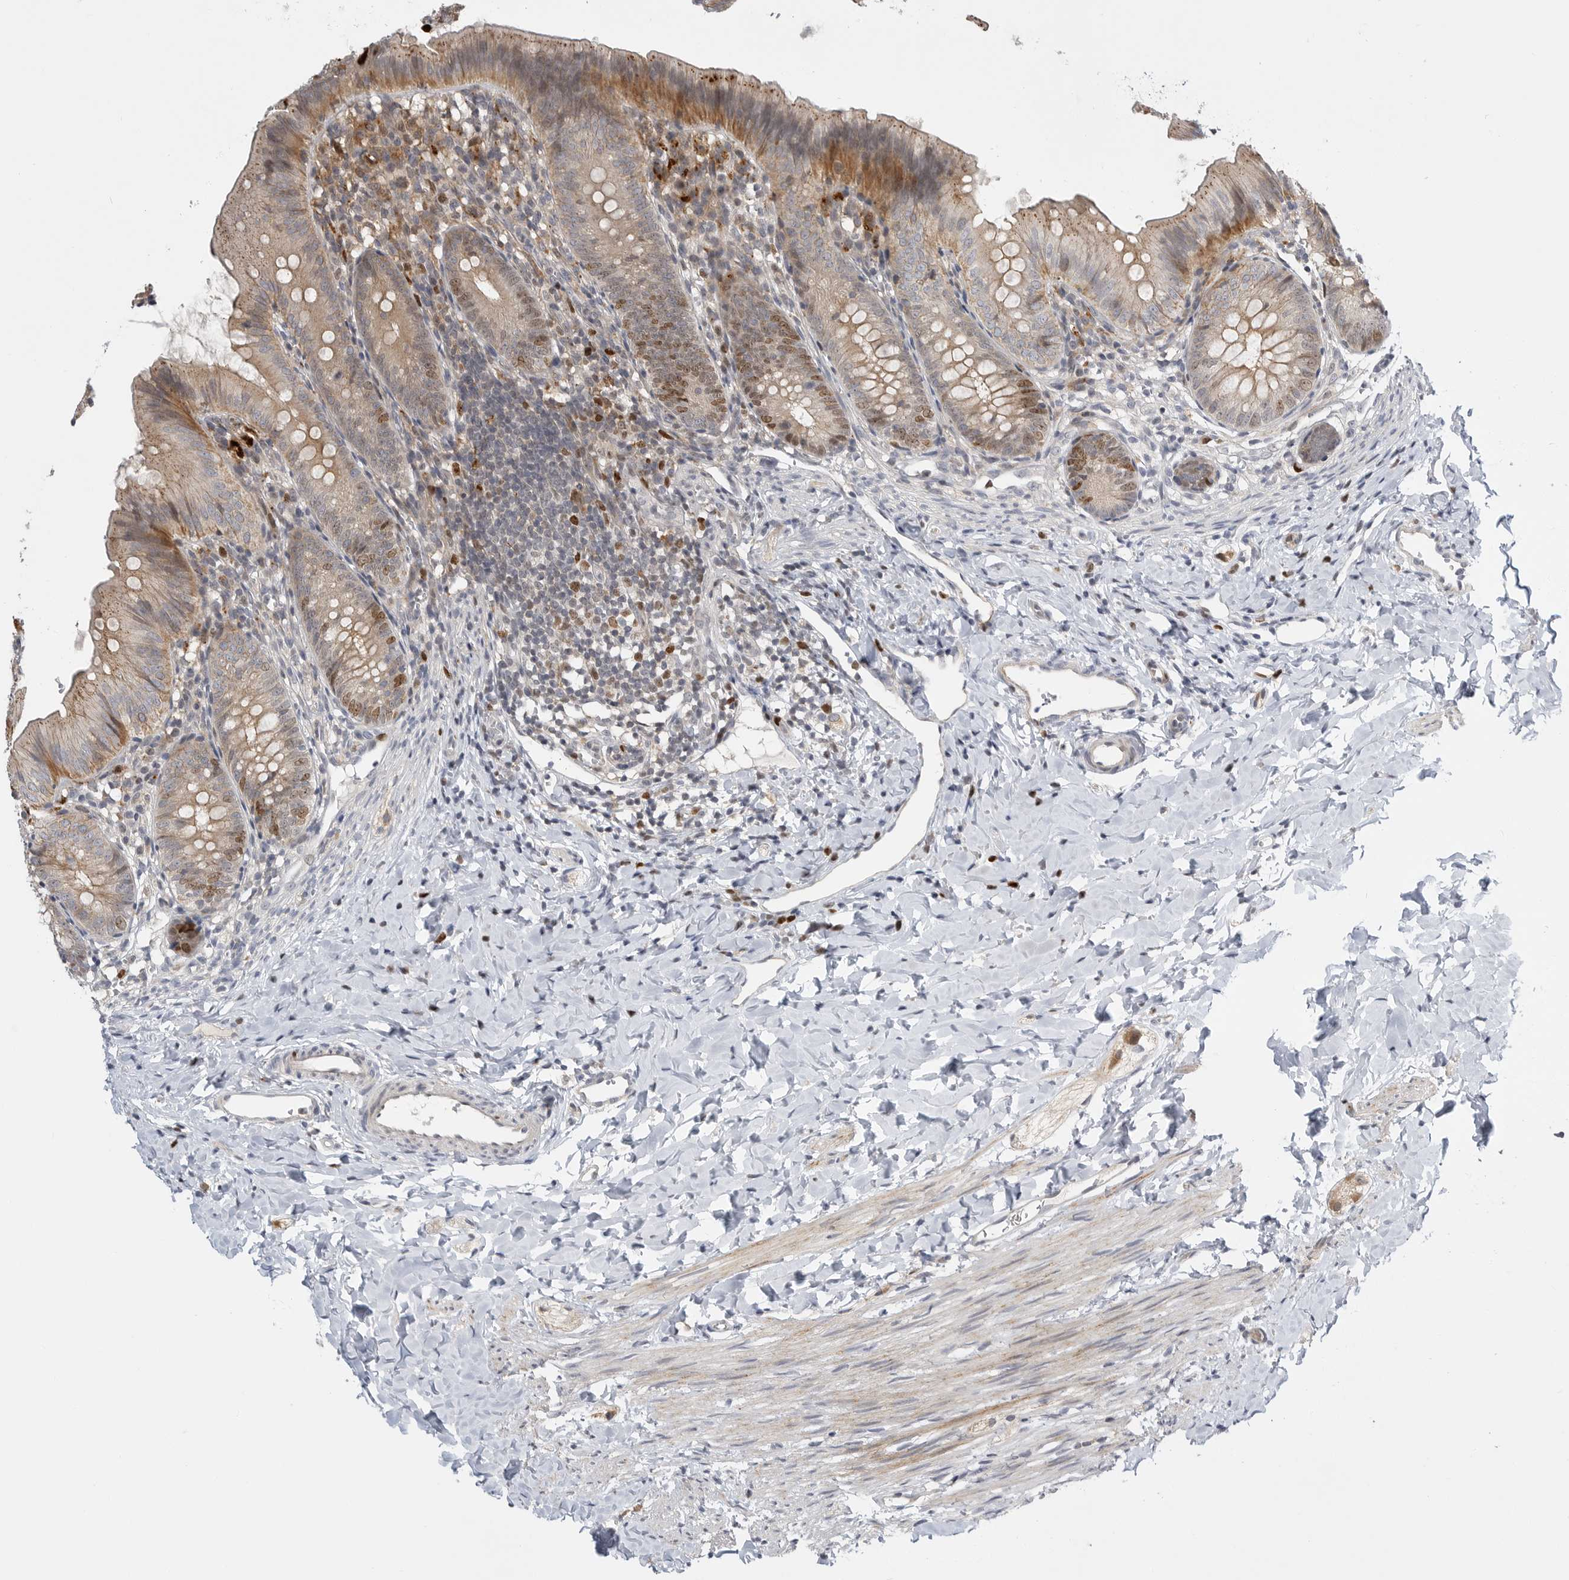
{"staining": {"intensity": "moderate", "quantity": ">75%", "location": "cytoplasmic/membranous,nuclear"}, "tissue": "appendix", "cell_type": "Glandular cells", "image_type": "normal", "snomed": [{"axis": "morphology", "description": "Normal tissue, NOS"}, {"axis": "topography", "description": "Appendix"}], "caption": "This is a micrograph of immunohistochemistry staining of benign appendix, which shows moderate positivity in the cytoplasmic/membranous,nuclear of glandular cells.", "gene": "CSNK1G3", "patient": {"sex": "male", "age": 1}}